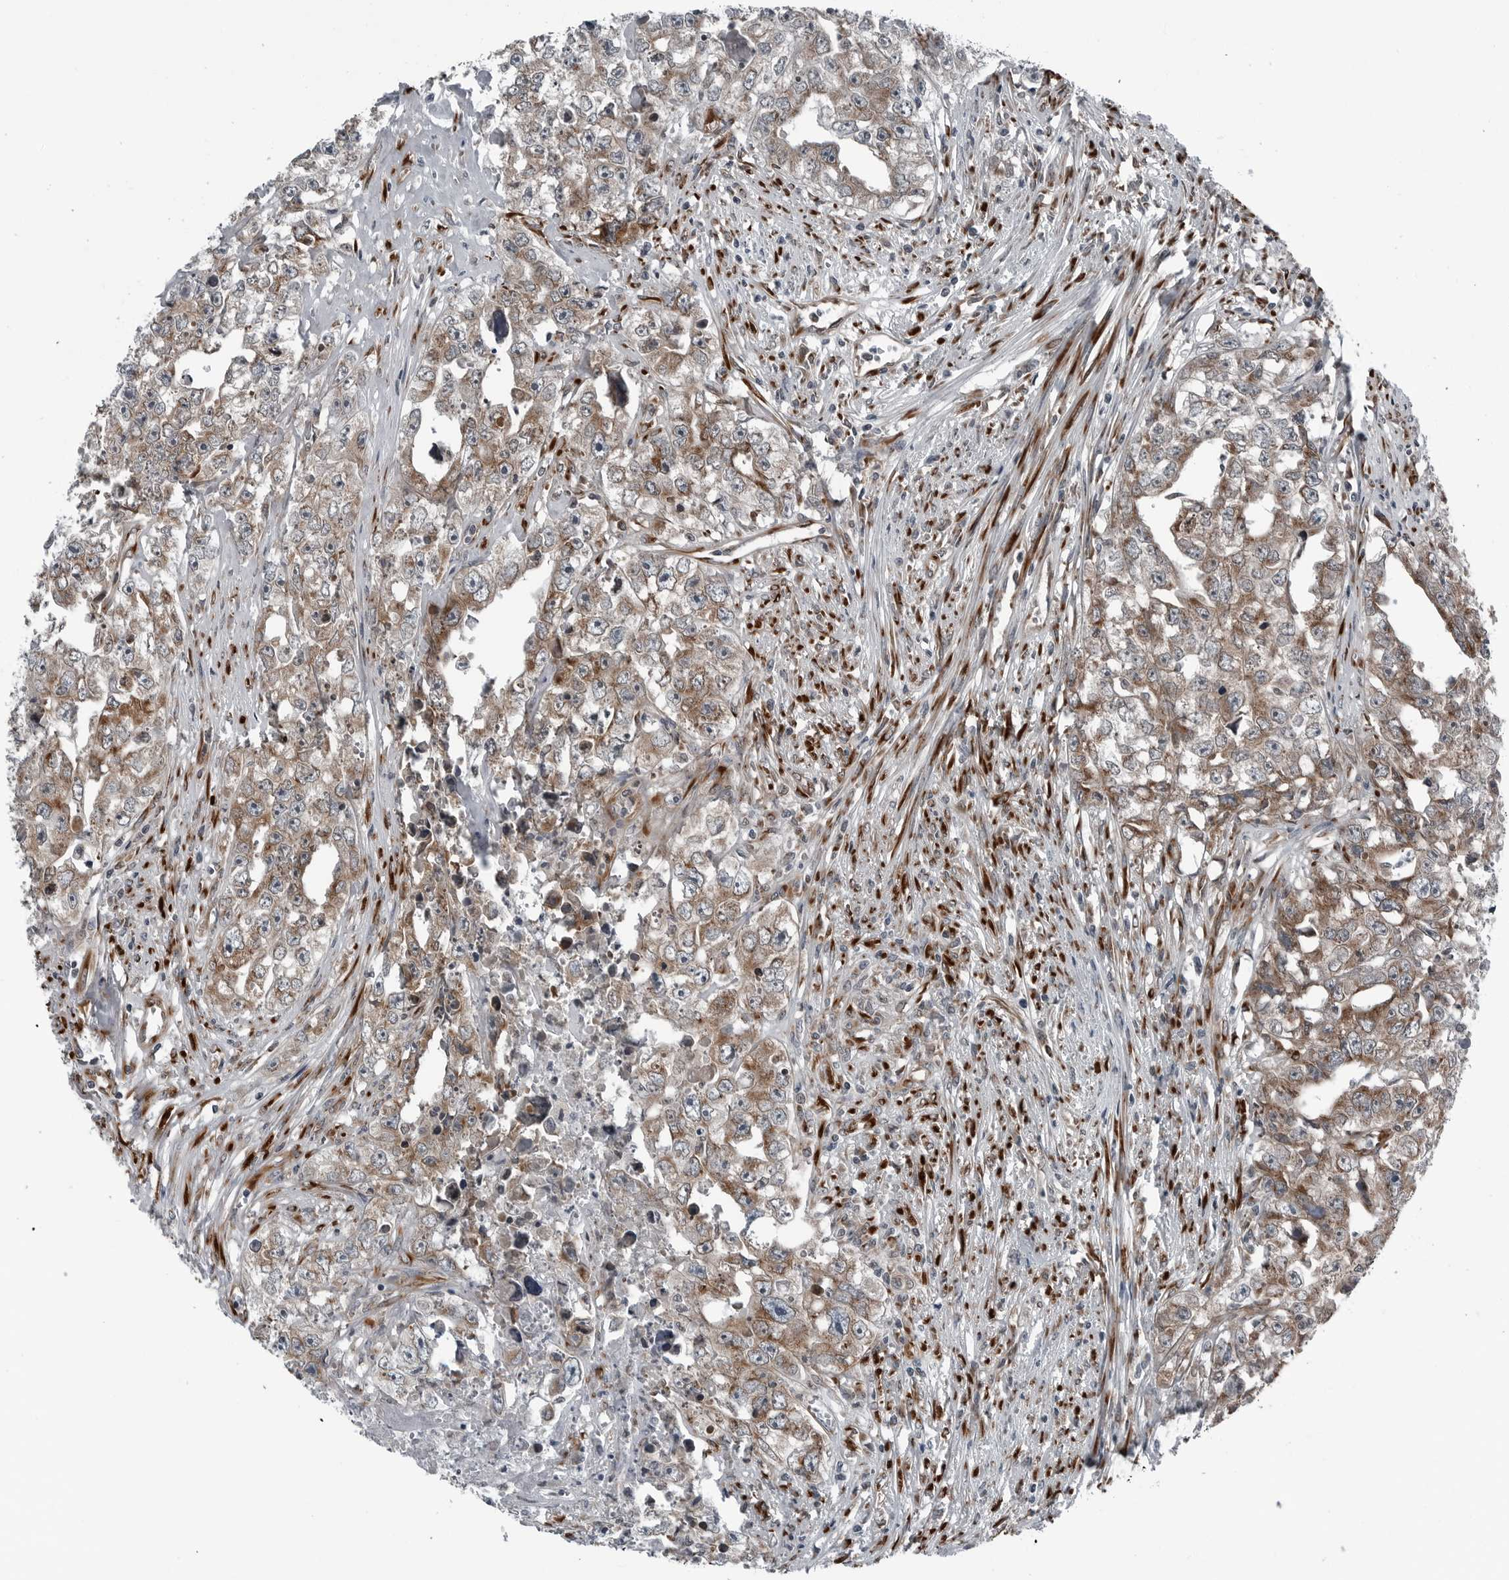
{"staining": {"intensity": "moderate", "quantity": ">75%", "location": "cytoplasmic/membranous"}, "tissue": "testis cancer", "cell_type": "Tumor cells", "image_type": "cancer", "snomed": [{"axis": "morphology", "description": "Seminoma, NOS"}, {"axis": "morphology", "description": "Carcinoma, Embryonal, NOS"}, {"axis": "topography", "description": "Testis"}], "caption": "This photomicrograph exhibits testis cancer (embryonal carcinoma) stained with IHC to label a protein in brown. The cytoplasmic/membranous of tumor cells show moderate positivity for the protein. Nuclei are counter-stained blue.", "gene": "CEP85", "patient": {"sex": "male", "age": 43}}